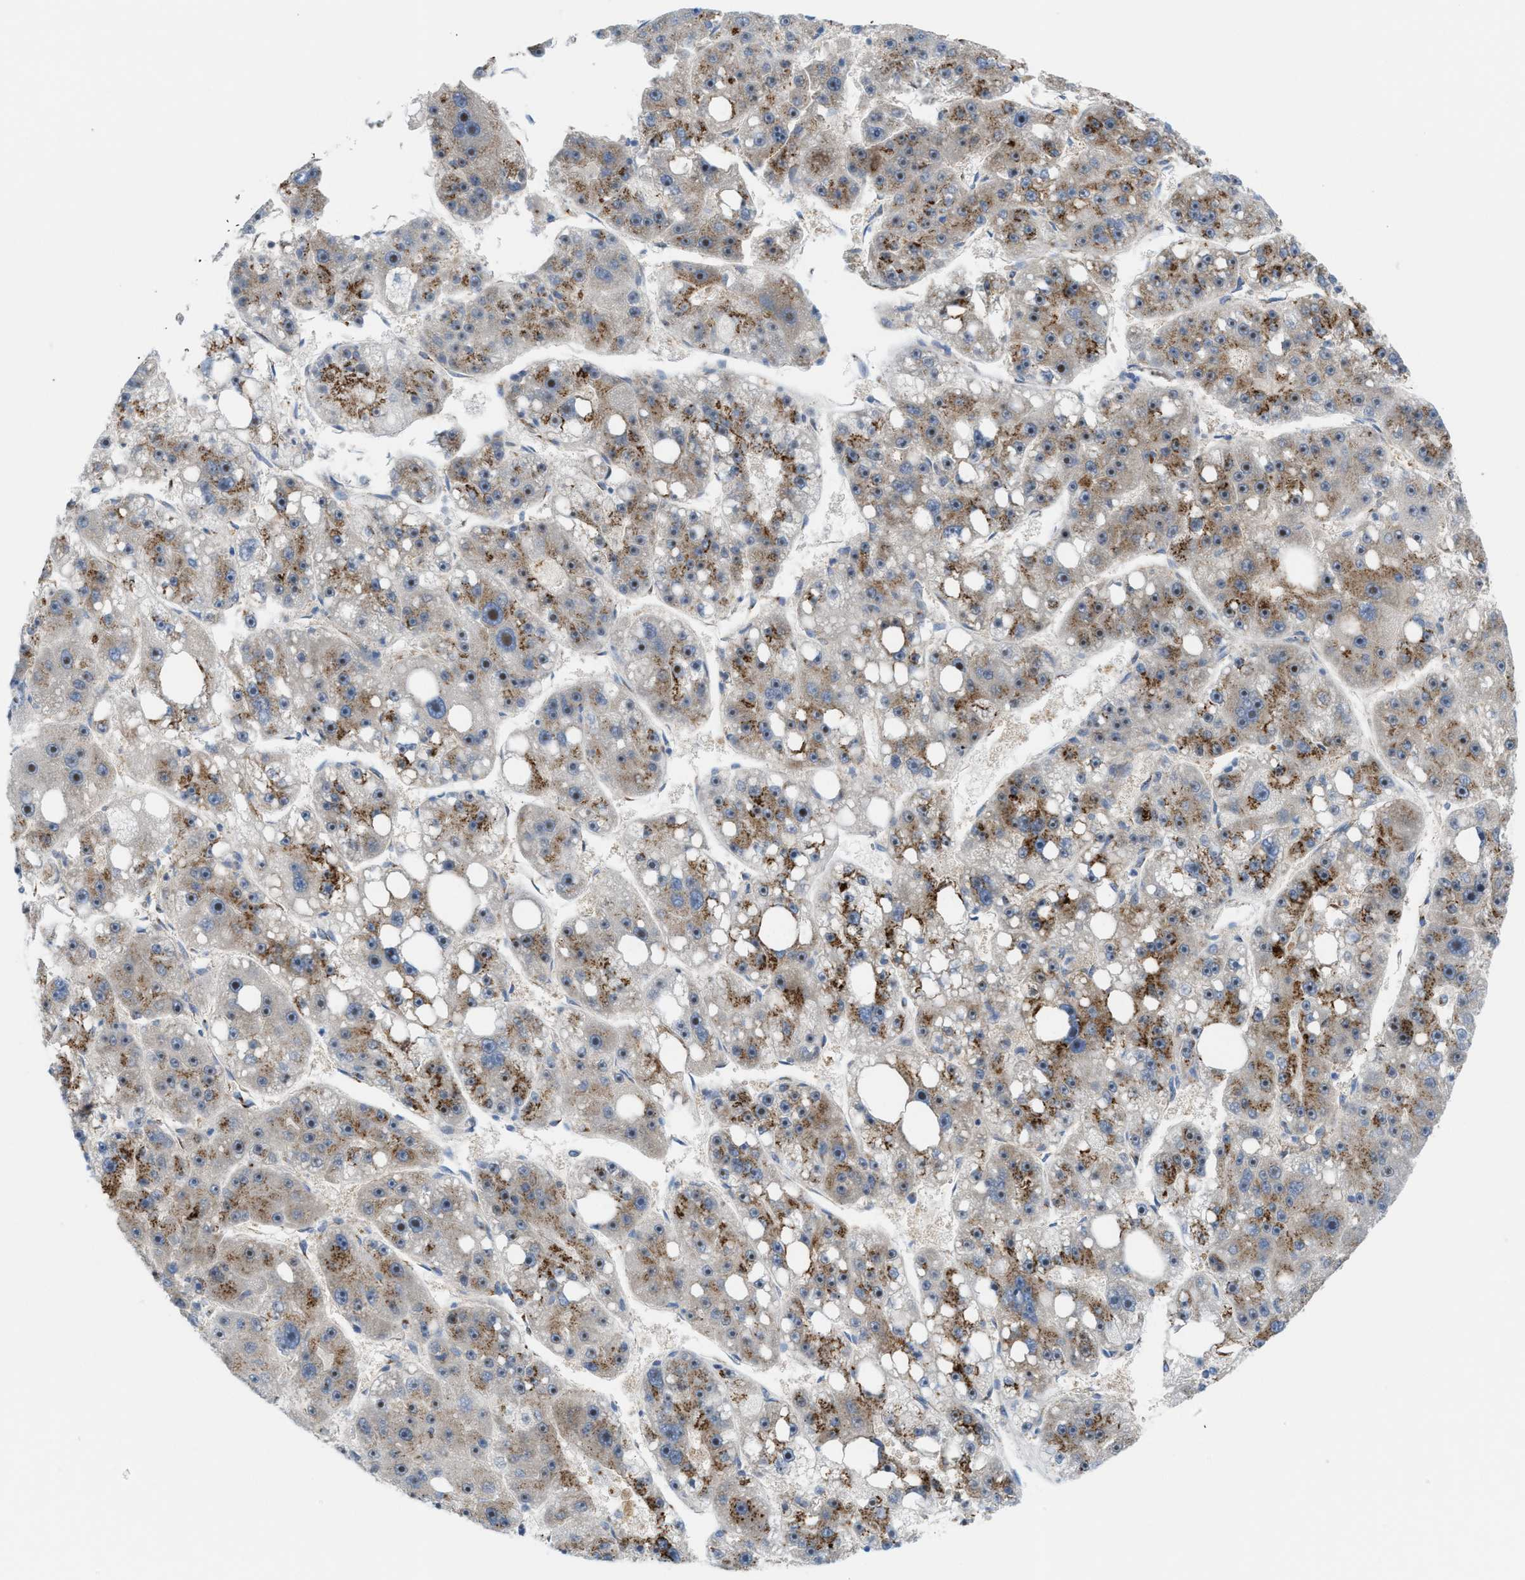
{"staining": {"intensity": "moderate", "quantity": "<25%", "location": "cytoplasmic/membranous,nuclear"}, "tissue": "liver cancer", "cell_type": "Tumor cells", "image_type": "cancer", "snomed": [{"axis": "morphology", "description": "Carcinoma, Hepatocellular, NOS"}, {"axis": "topography", "description": "Liver"}], "caption": "A low amount of moderate cytoplasmic/membranous and nuclear expression is seen in about <25% of tumor cells in liver cancer tissue.", "gene": "SLC38A10", "patient": {"sex": "female", "age": 61}}